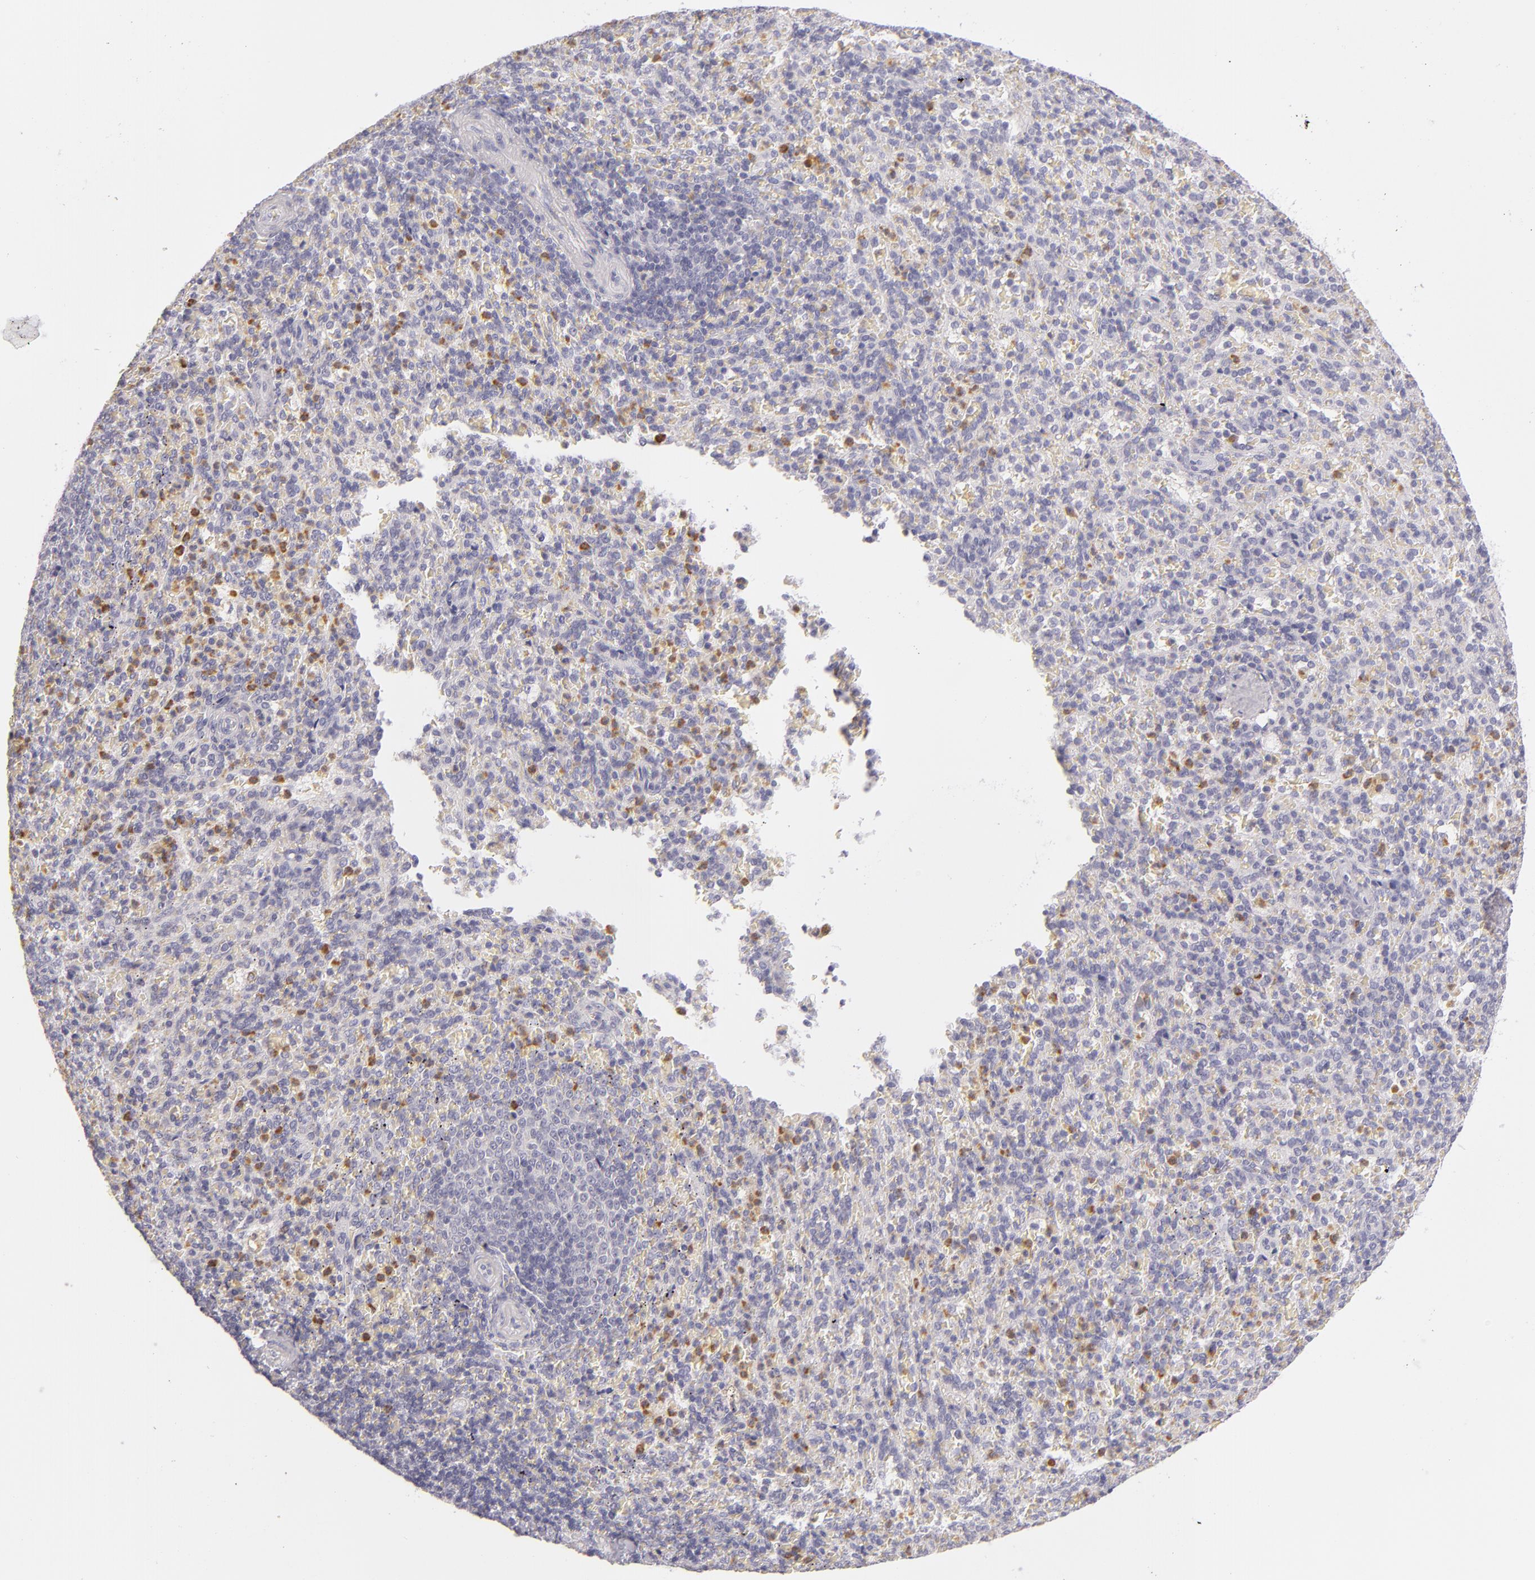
{"staining": {"intensity": "moderate", "quantity": "<25%", "location": "cytoplasmic/membranous"}, "tissue": "spleen", "cell_type": "Cells in red pulp", "image_type": "normal", "snomed": [{"axis": "morphology", "description": "Normal tissue, NOS"}, {"axis": "topography", "description": "Spleen"}], "caption": "An immunohistochemistry image of unremarkable tissue is shown. Protein staining in brown shows moderate cytoplasmic/membranous positivity in spleen within cells in red pulp.", "gene": "FAM181A", "patient": {"sex": "female", "age": 21}}